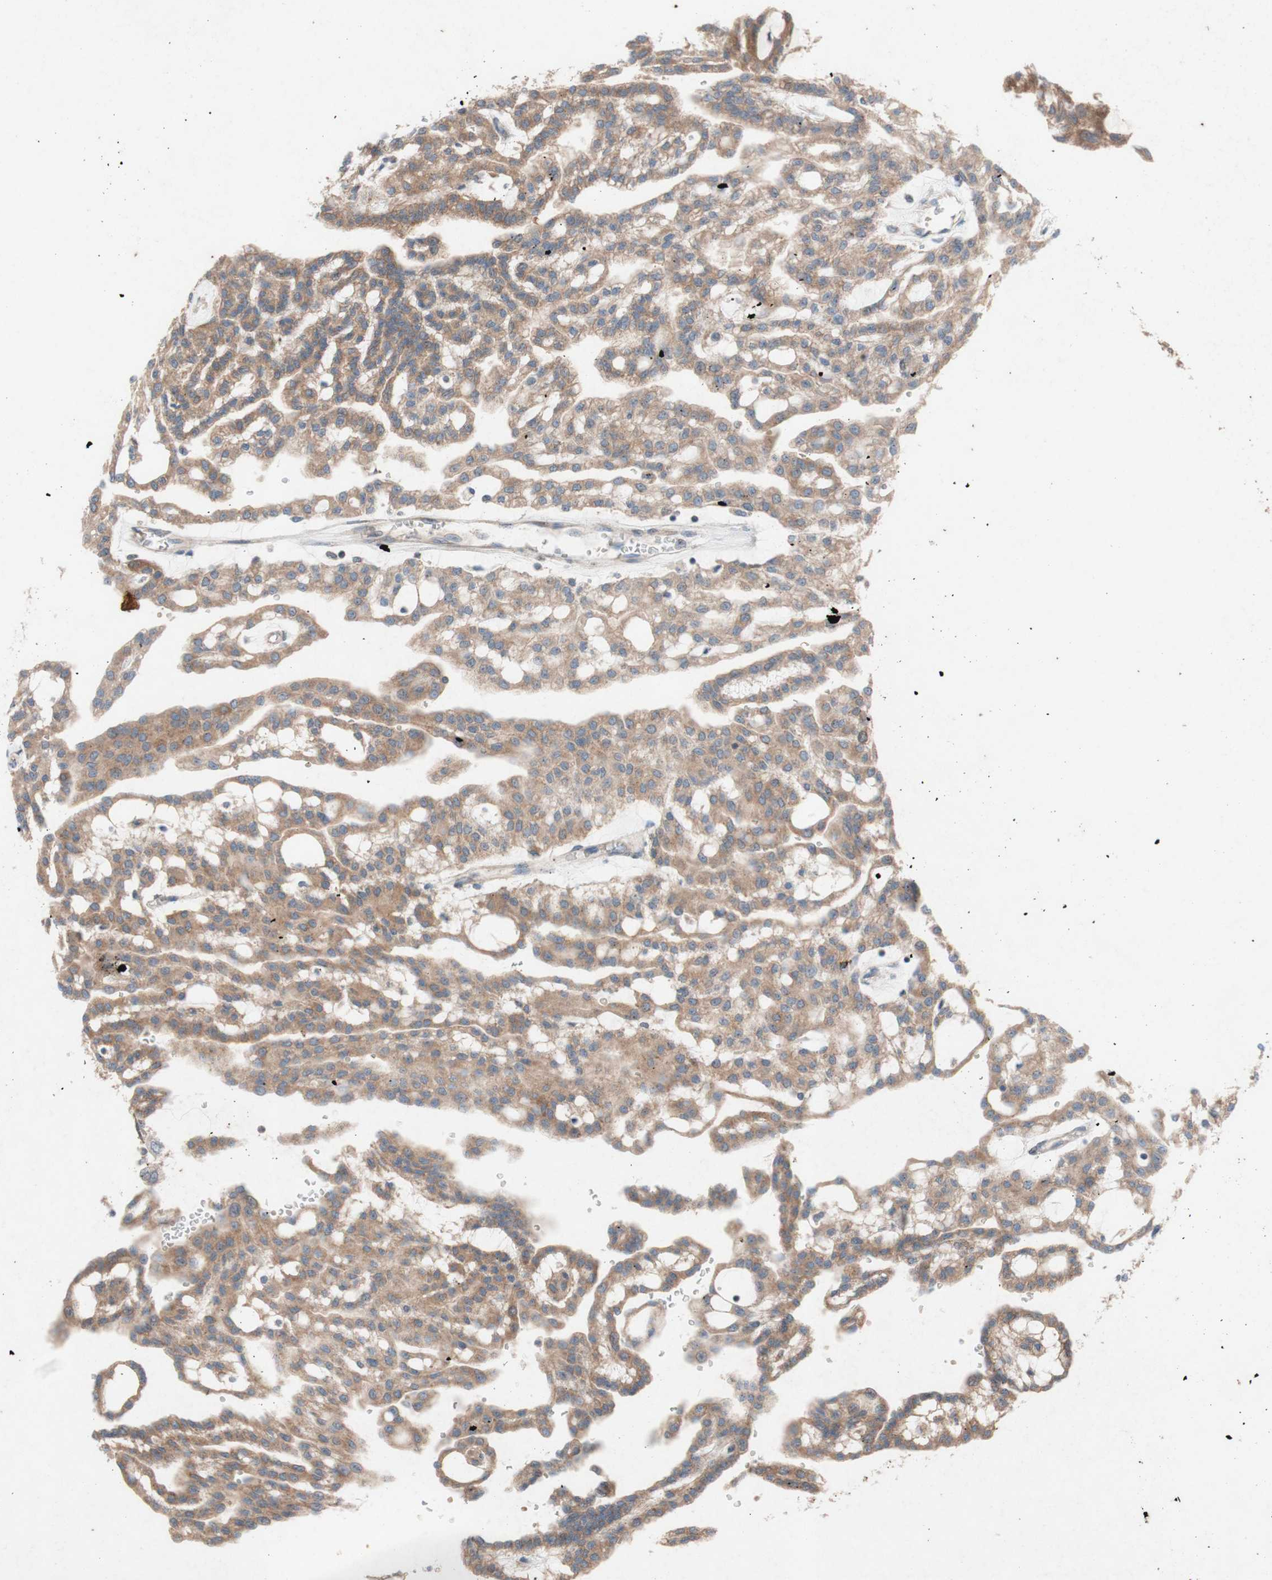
{"staining": {"intensity": "moderate", "quantity": ">75%", "location": "cytoplasmic/membranous"}, "tissue": "renal cancer", "cell_type": "Tumor cells", "image_type": "cancer", "snomed": [{"axis": "morphology", "description": "Adenocarcinoma, NOS"}, {"axis": "topography", "description": "Kidney"}], "caption": "Tumor cells demonstrate medium levels of moderate cytoplasmic/membranous positivity in about >75% of cells in human adenocarcinoma (renal). The staining was performed using DAB, with brown indicating positive protein expression. Nuclei are stained blue with hematoxylin.", "gene": "TST", "patient": {"sex": "male", "age": 63}}